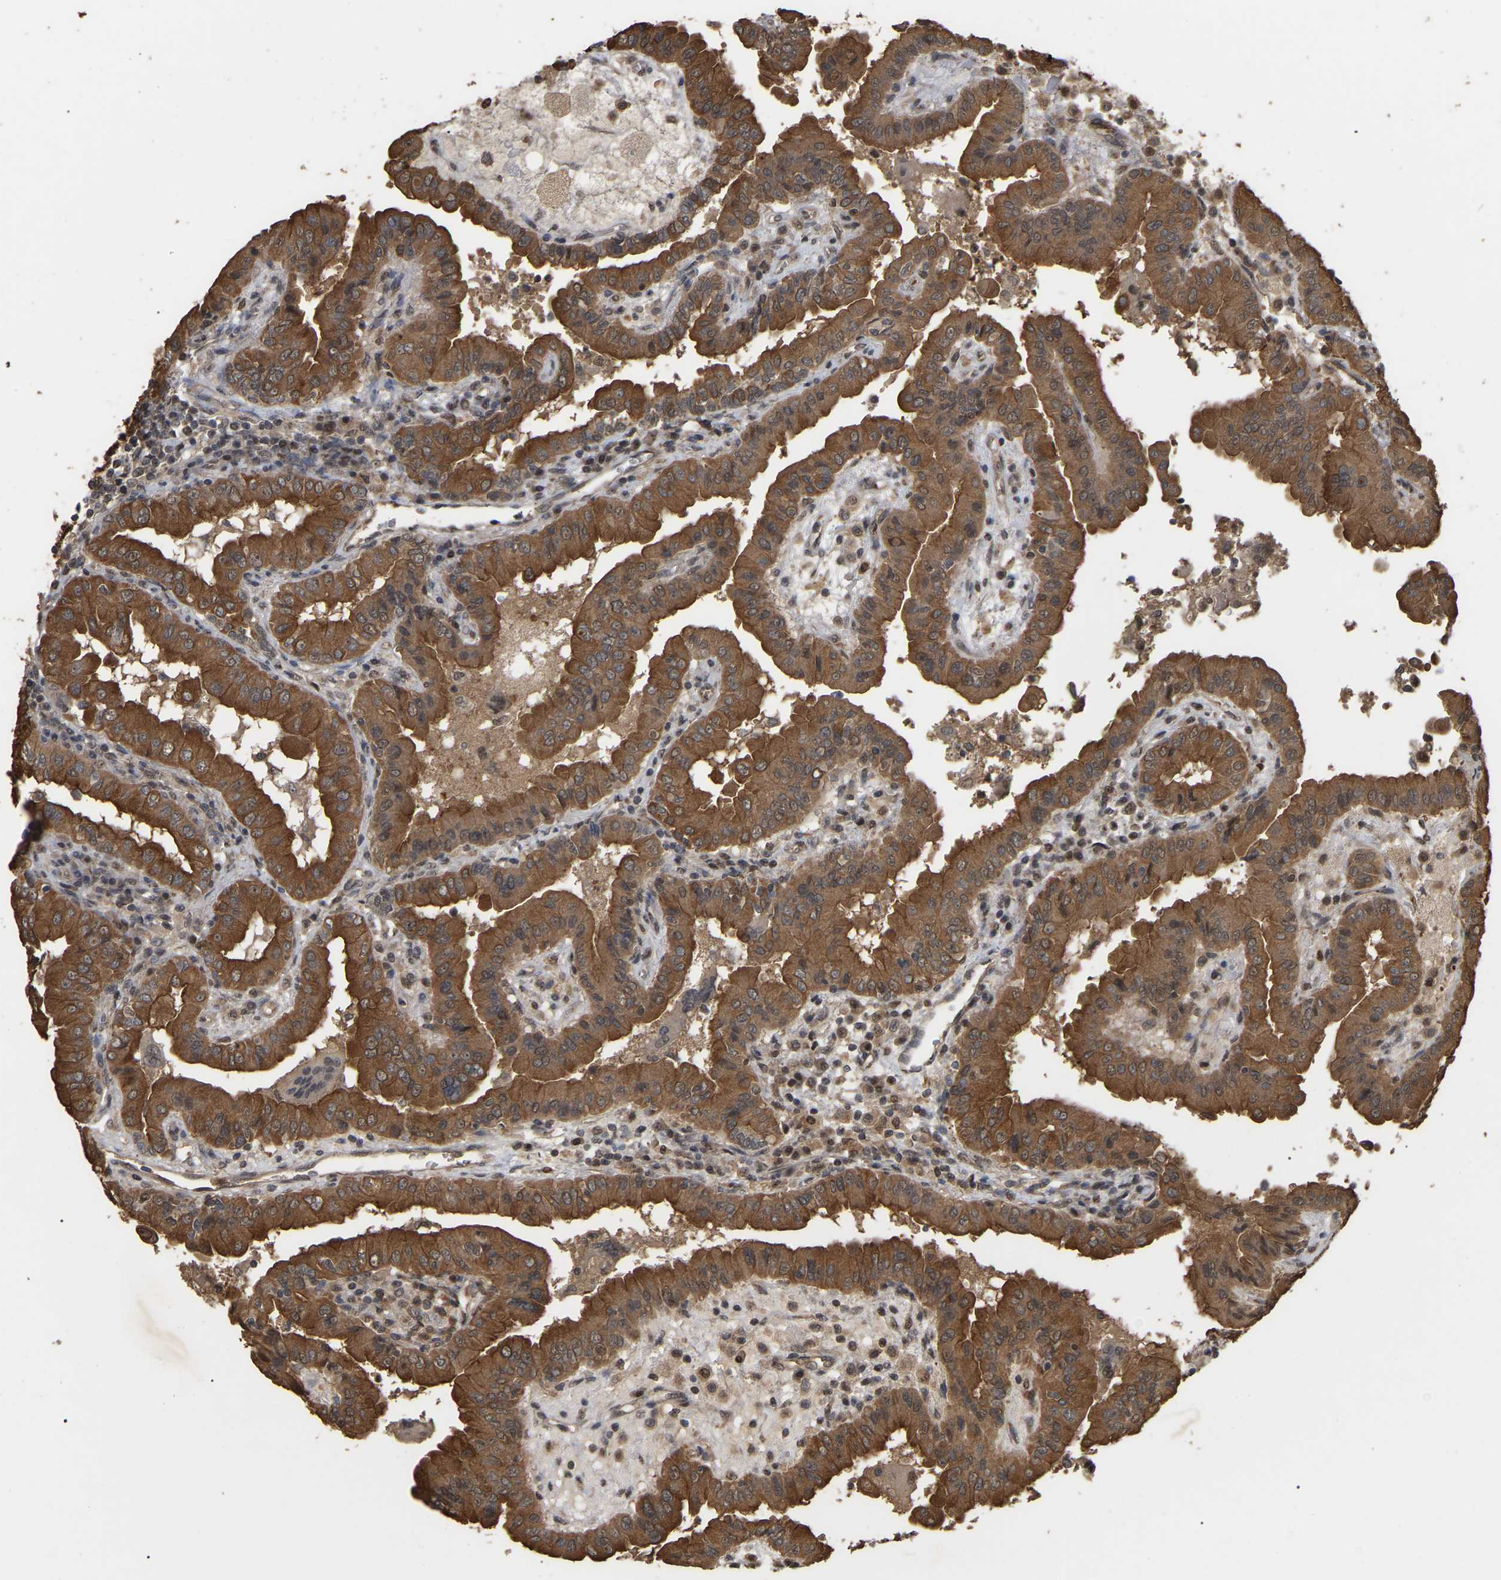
{"staining": {"intensity": "strong", "quantity": ">75%", "location": "cytoplasmic/membranous"}, "tissue": "thyroid cancer", "cell_type": "Tumor cells", "image_type": "cancer", "snomed": [{"axis": "morphology", "description": "Papillary adenocarcinoma, NOS"}, {"axis": "topography", "description": "Thyroid gland"}], "caption": "Thyroid papillary adenocarcinoma stained for a protein (brown) exhibits strong cytoplasmic/membranous positive expression in about >75% of tumor cells.", "gene": "FAM219A", "patient": {"sex": "male", "age": 33}}